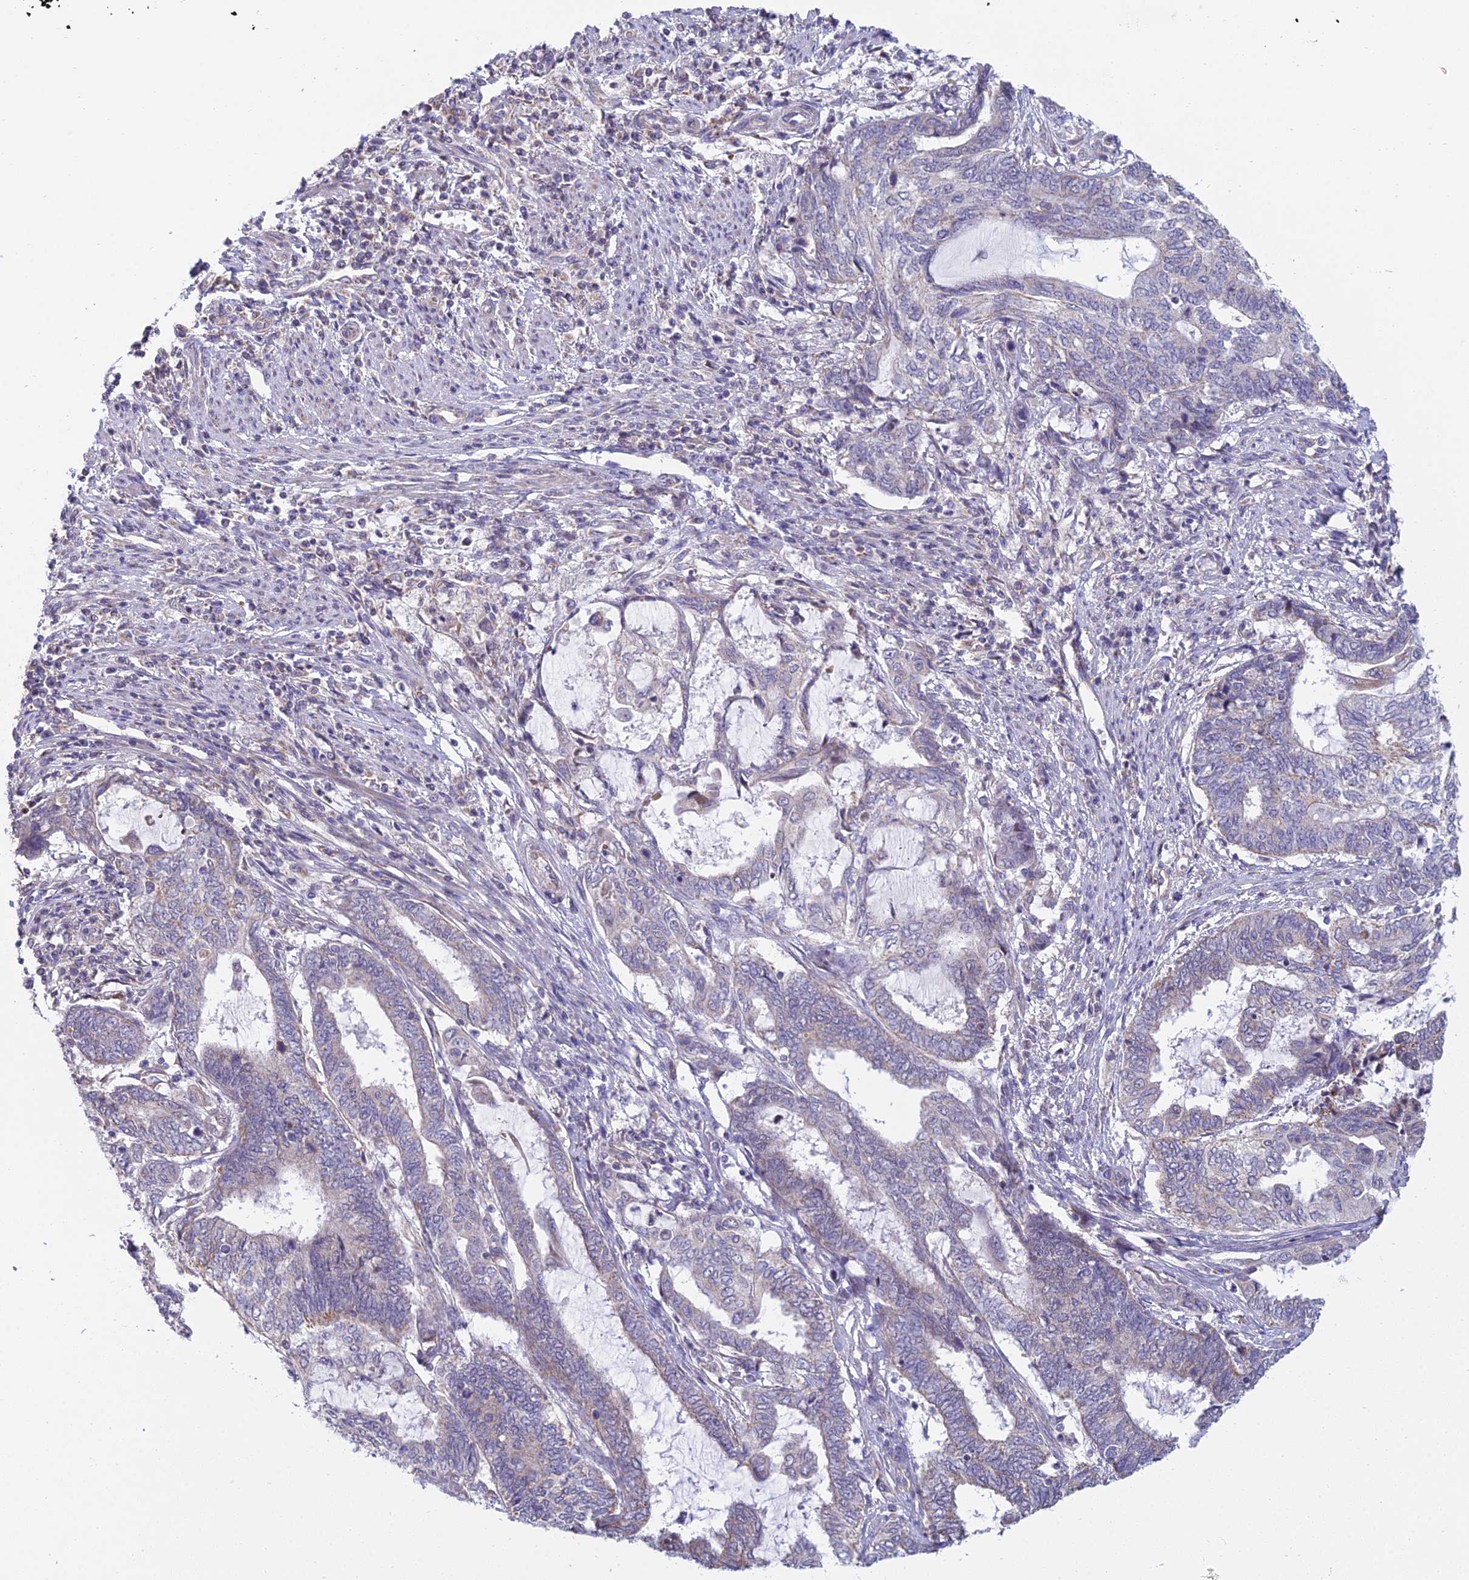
{"staining": {"intensity": "negative", "quantity": "none", "location": "none"}, "tissue": "endometrial cancer", "cell_type": "Tumor cells", "image_type": "cancer", "snomed": [{"axis": "morphology", "description": "Adenocarcinoma, NOS"}, {"axis": "topography", "description": "Uterus"}, {"axis": "topography", "description": "Endometrium"}], "caption": "Endometrial adenocarcinoma was stained to show a protein in brown. There is no significant positivity in tumor cells.", "gene": "CFAP206", "patient": {"sex": "female", "age": 70}}